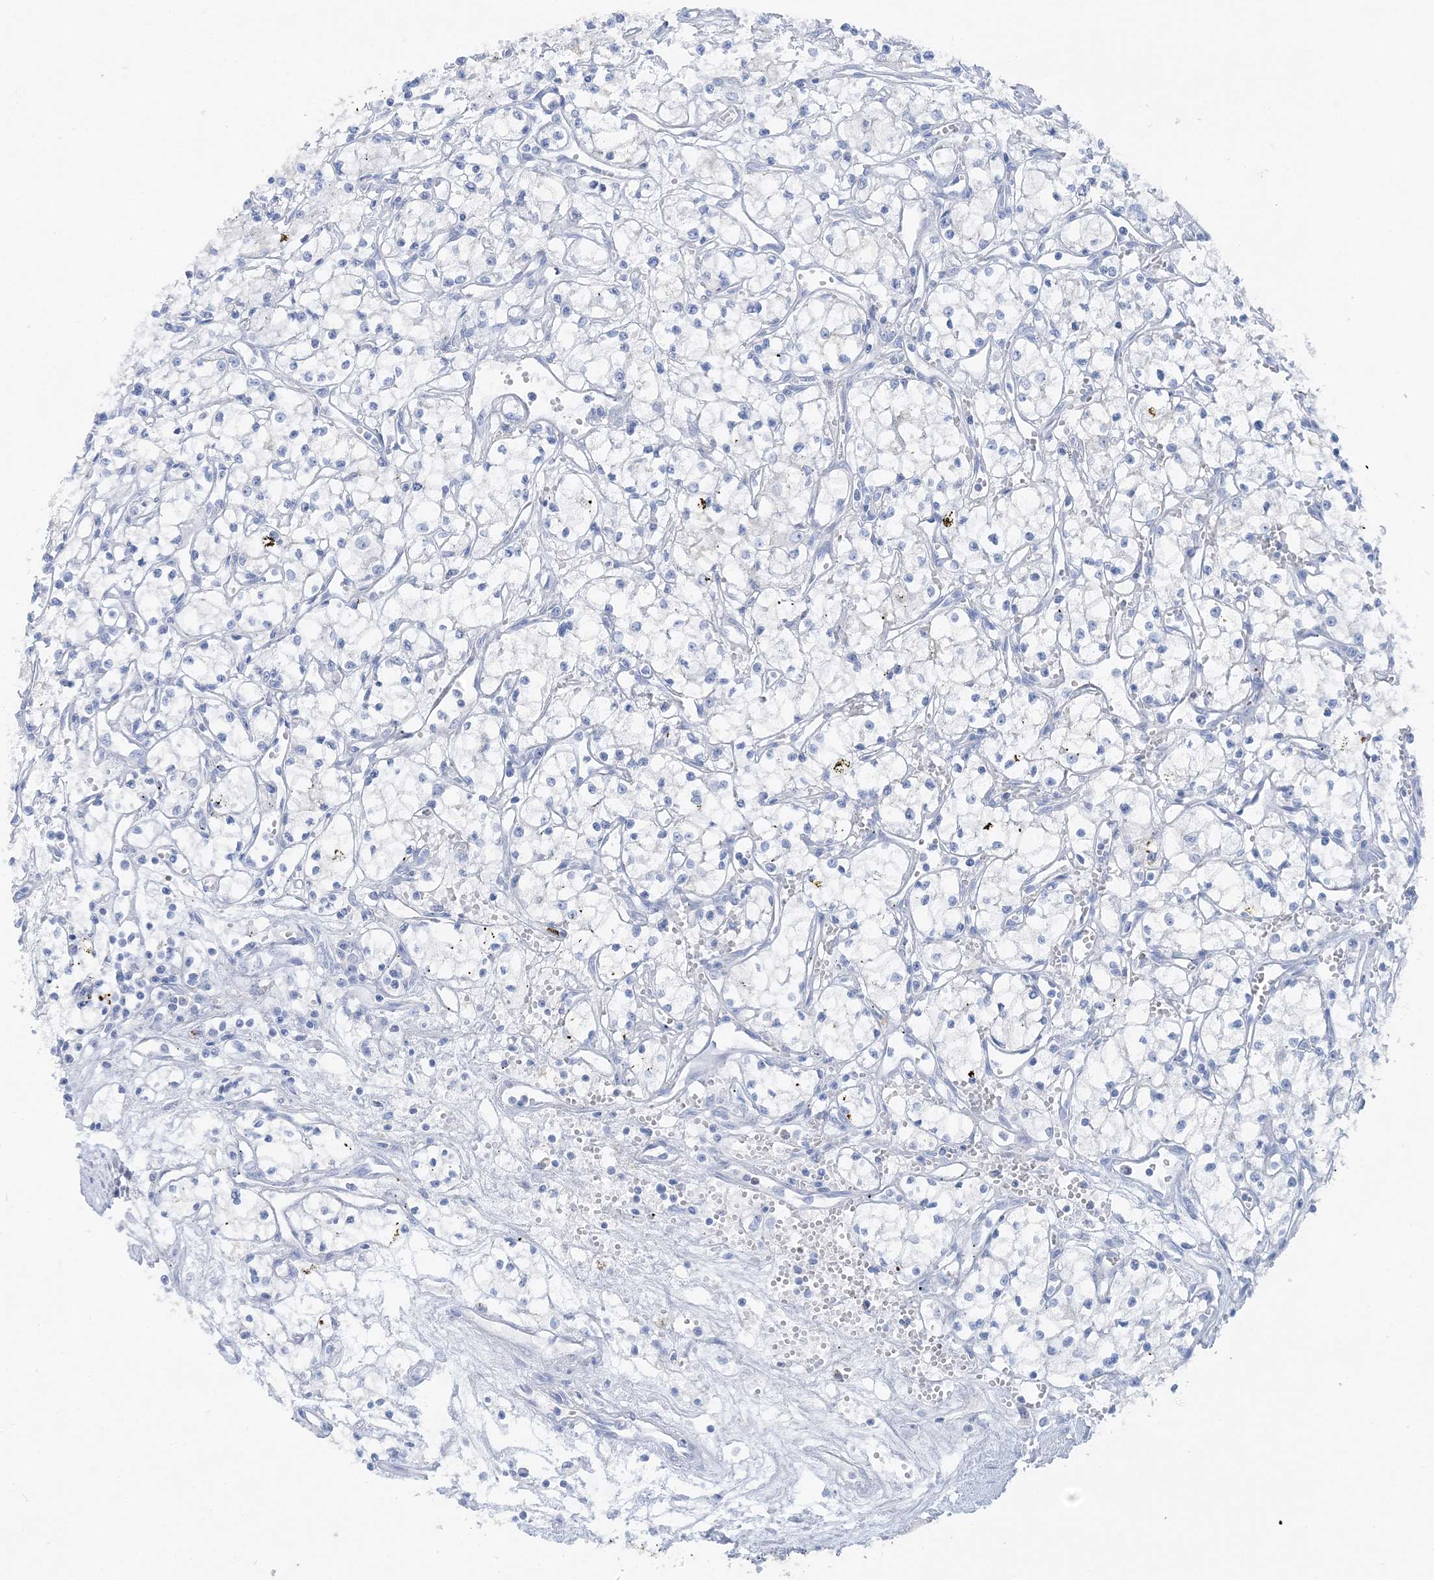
{"staining": {"intensity": "negative", "quantity": "none", "location": "none"}, "tissue": "renal cancer", "cell_type": "Tumor cells", "image_type": "cancer", "snomed": [{"axis": "morphology", "description": "Adenocarcinoma, NOS"}, {"axis": "topography", "description": "Kidney"}], "caption": "An immunohistochemistry histopathology image of adenocarcinoma (renal) is shown. There is no staining in tumor cells of adenocarcinoma (renal).", "gene": "HMGCS1", "patient": {"sex": "male", "age": 59}}